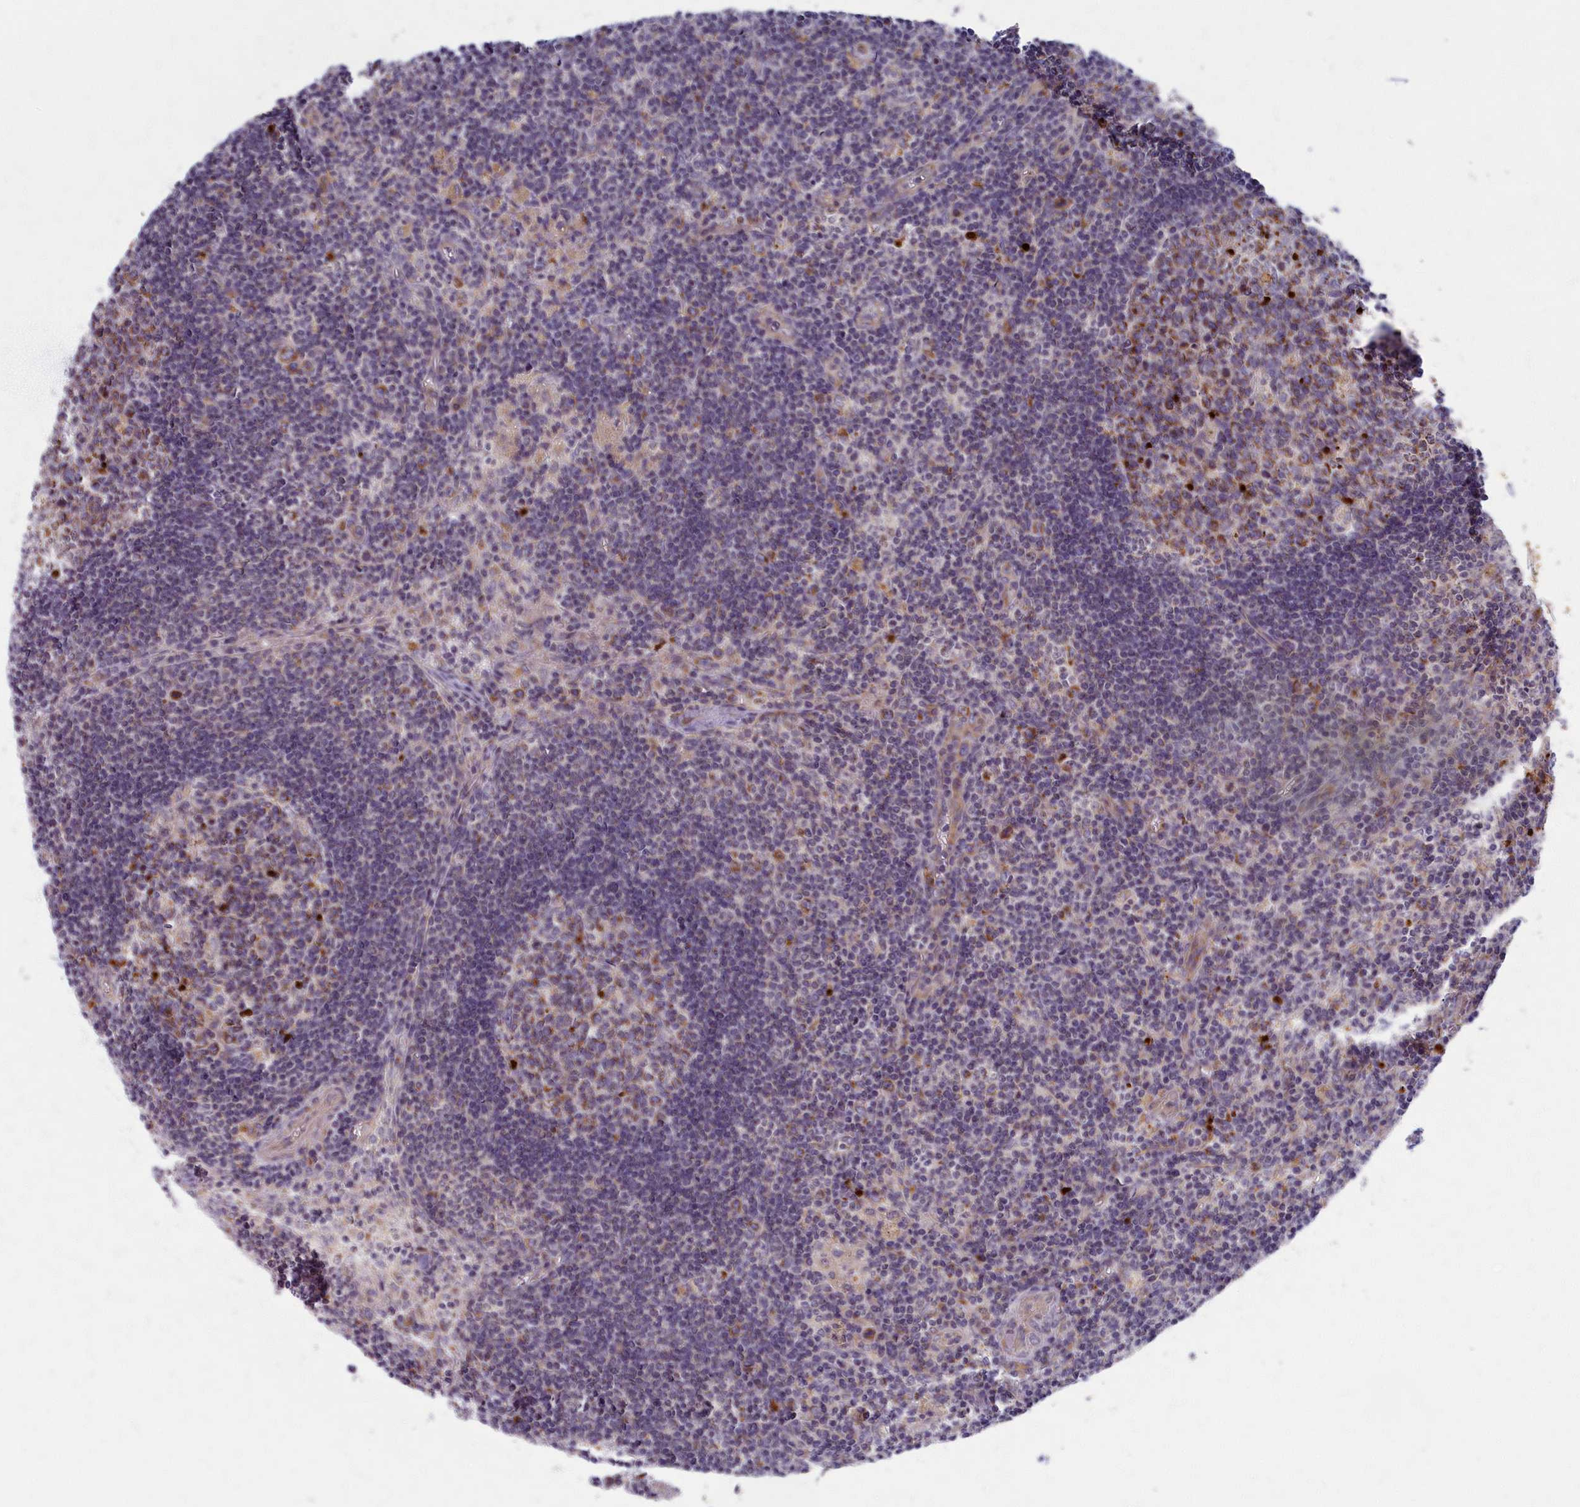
{"staining": {"intensity": "moderate", "quantity": "25%-75%", "location": "cytoplasmic/membranous"}, "tissue": "lymph node", "cell_type": "Germinal center cells", "image_type": "normal", "snomed": [{"axis": "morphology", "description": "Normal tissue, NOS"}, {"axis": "topography", "description": "Lymph node"}], "caption": "Protein staining by IHC shows moderate cytoplasmic/membranous staining in about 25%-75% of germinal center cells in unremarkable lymph node. (brown staining indicates protein expression, while blue staining denotes nuclei).", "gene": "MRPS25", "patient": {"sex": "male", "age": 58}}